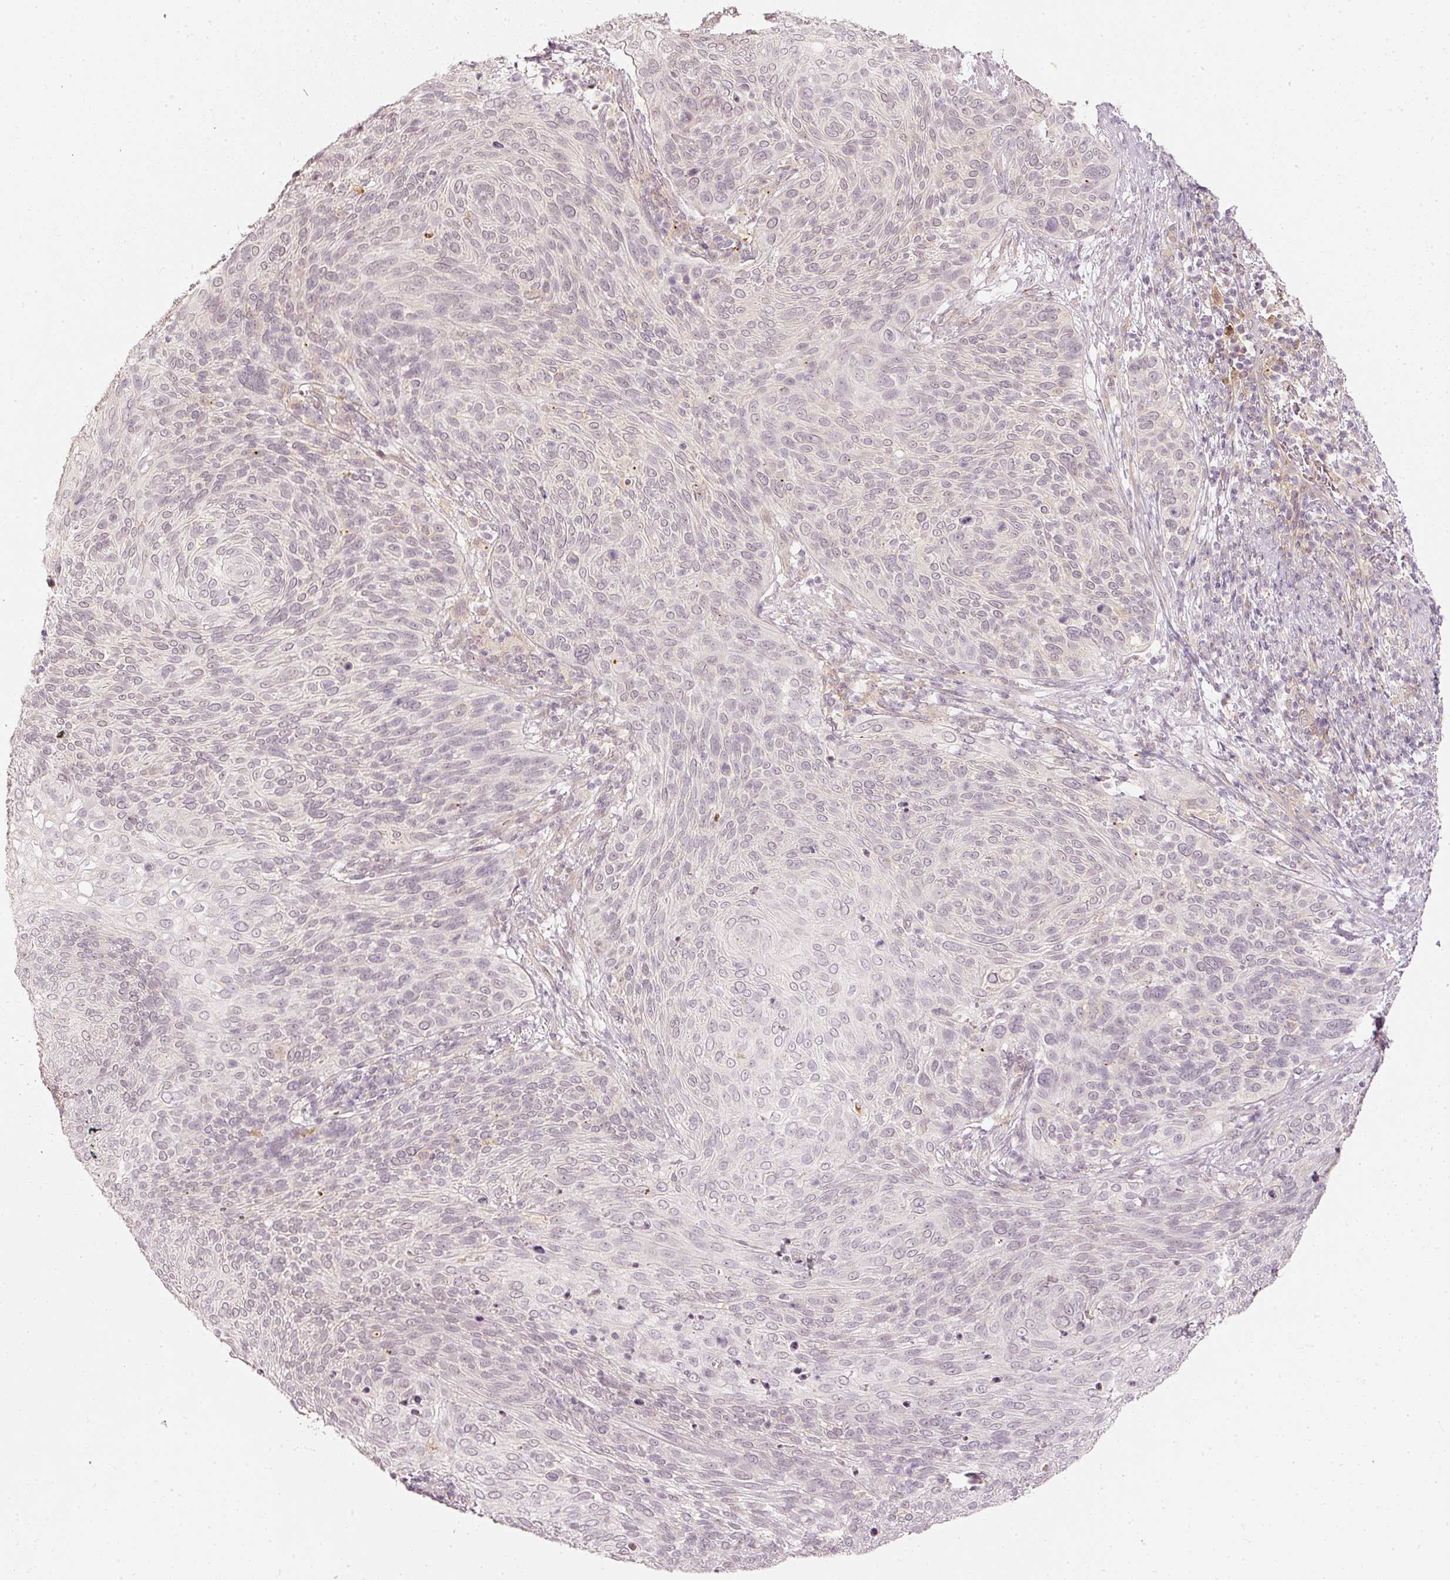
{"staining": {"intensity": "negative", "quantity": "none", "location": "none"}, "tissue": "cervical cancer", "cell_type": "Tumor cells", "image_type": "cancer", "snomed": [{"axis": "morphology", "description": "Squamous cell carcinoma, NOS"}, {"axis": "topography", "description": "Cervix"}], "caption": "An image of human squamous cell carcinoma (cervical) is negative for staining in tumor cells.", "gene": "DRD2", "patient": {"sex": "female", "age": 31}}